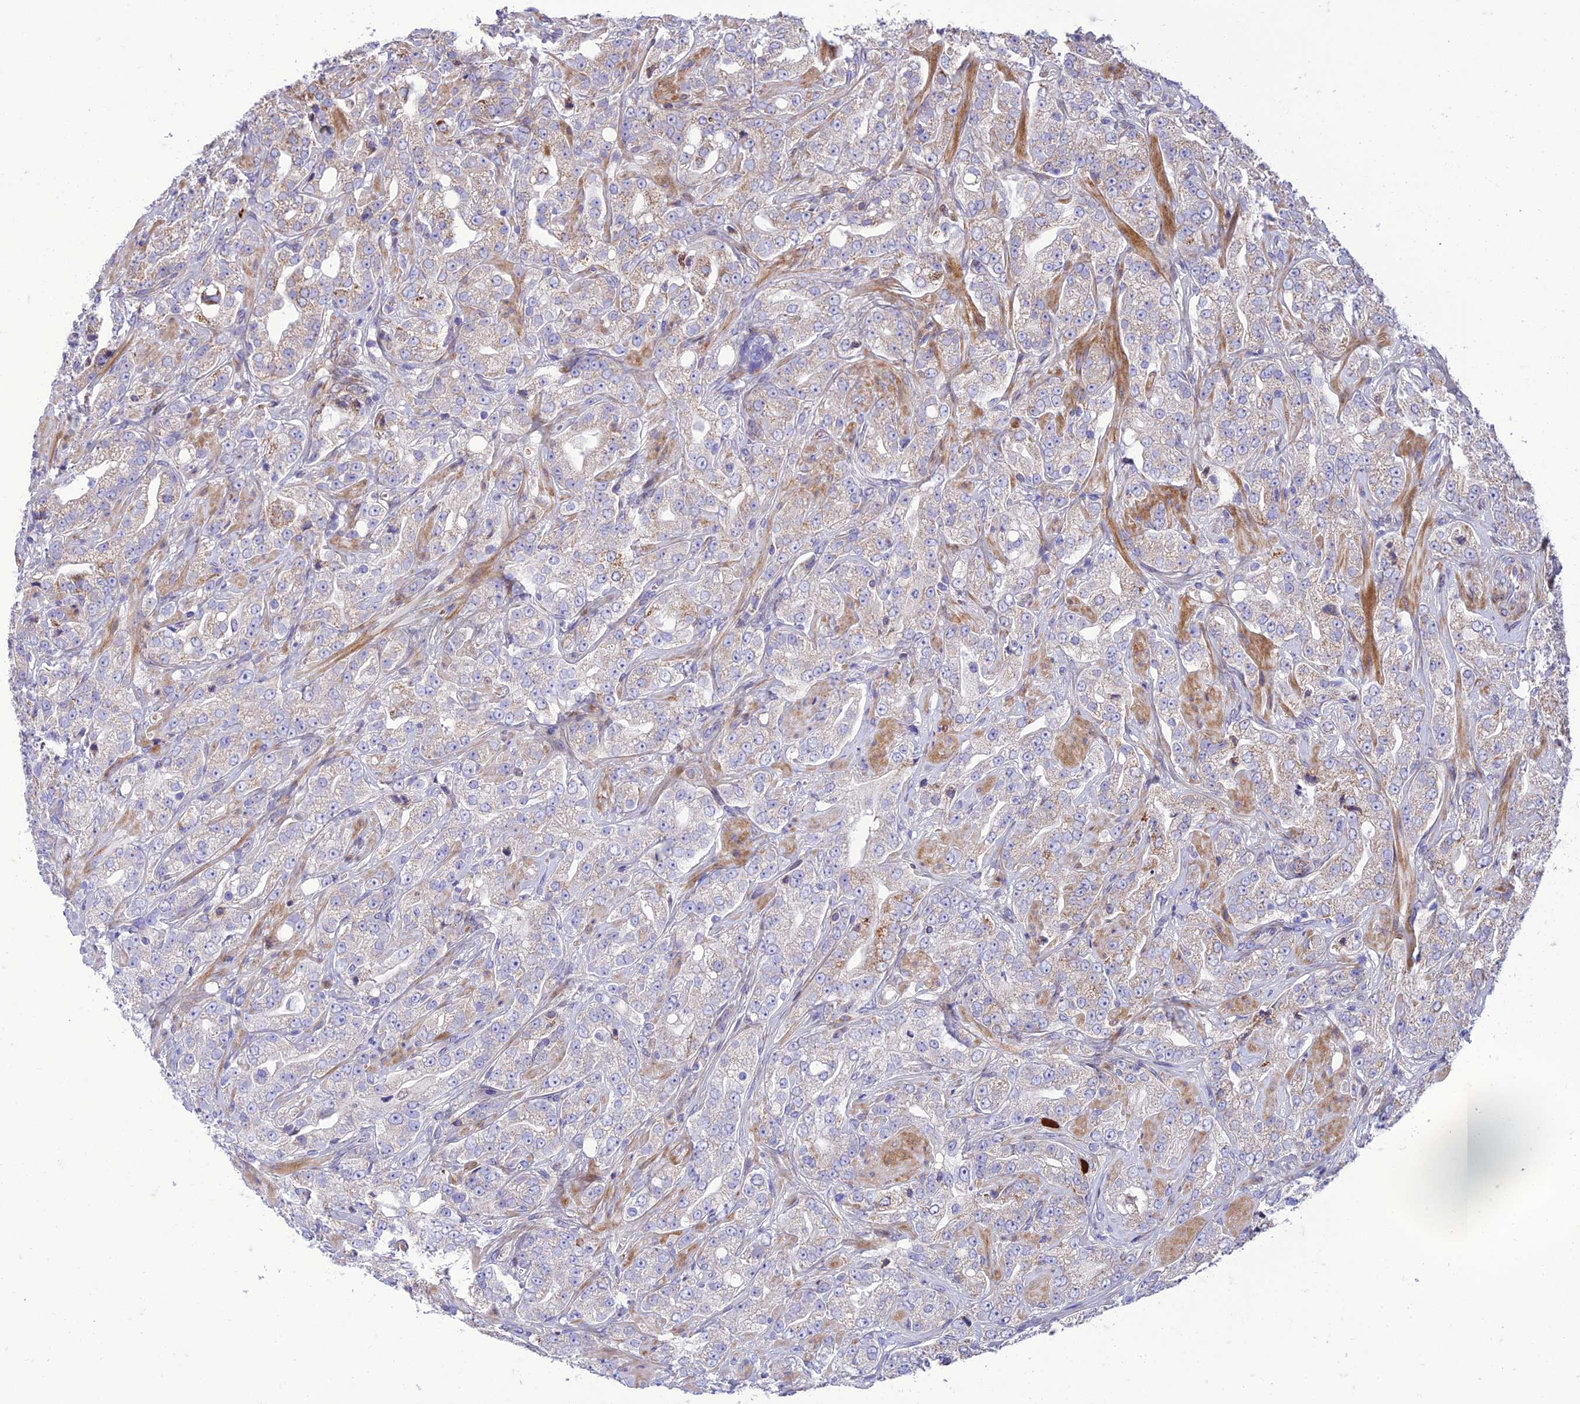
{"staining": {"intensity": "negative", "quantity": "none", "location": "none"}, "tissue": "prostate cancer", "cell_type": "Tumor cells", "image_type": "cancer", "snomed": [{"axis": "morphology", "description": "Adenocarcinoma, Low grade"}, {"axis": "topography", "description": "Prostate"}], "caption": "High power microscopy micrograph of an IHC image of prostate low-grade adenocarcinoma, revealing no significant positivity in tumor cells.", "gene": "SEL1L3", "patient": {"sex": "male", "age": 67}}